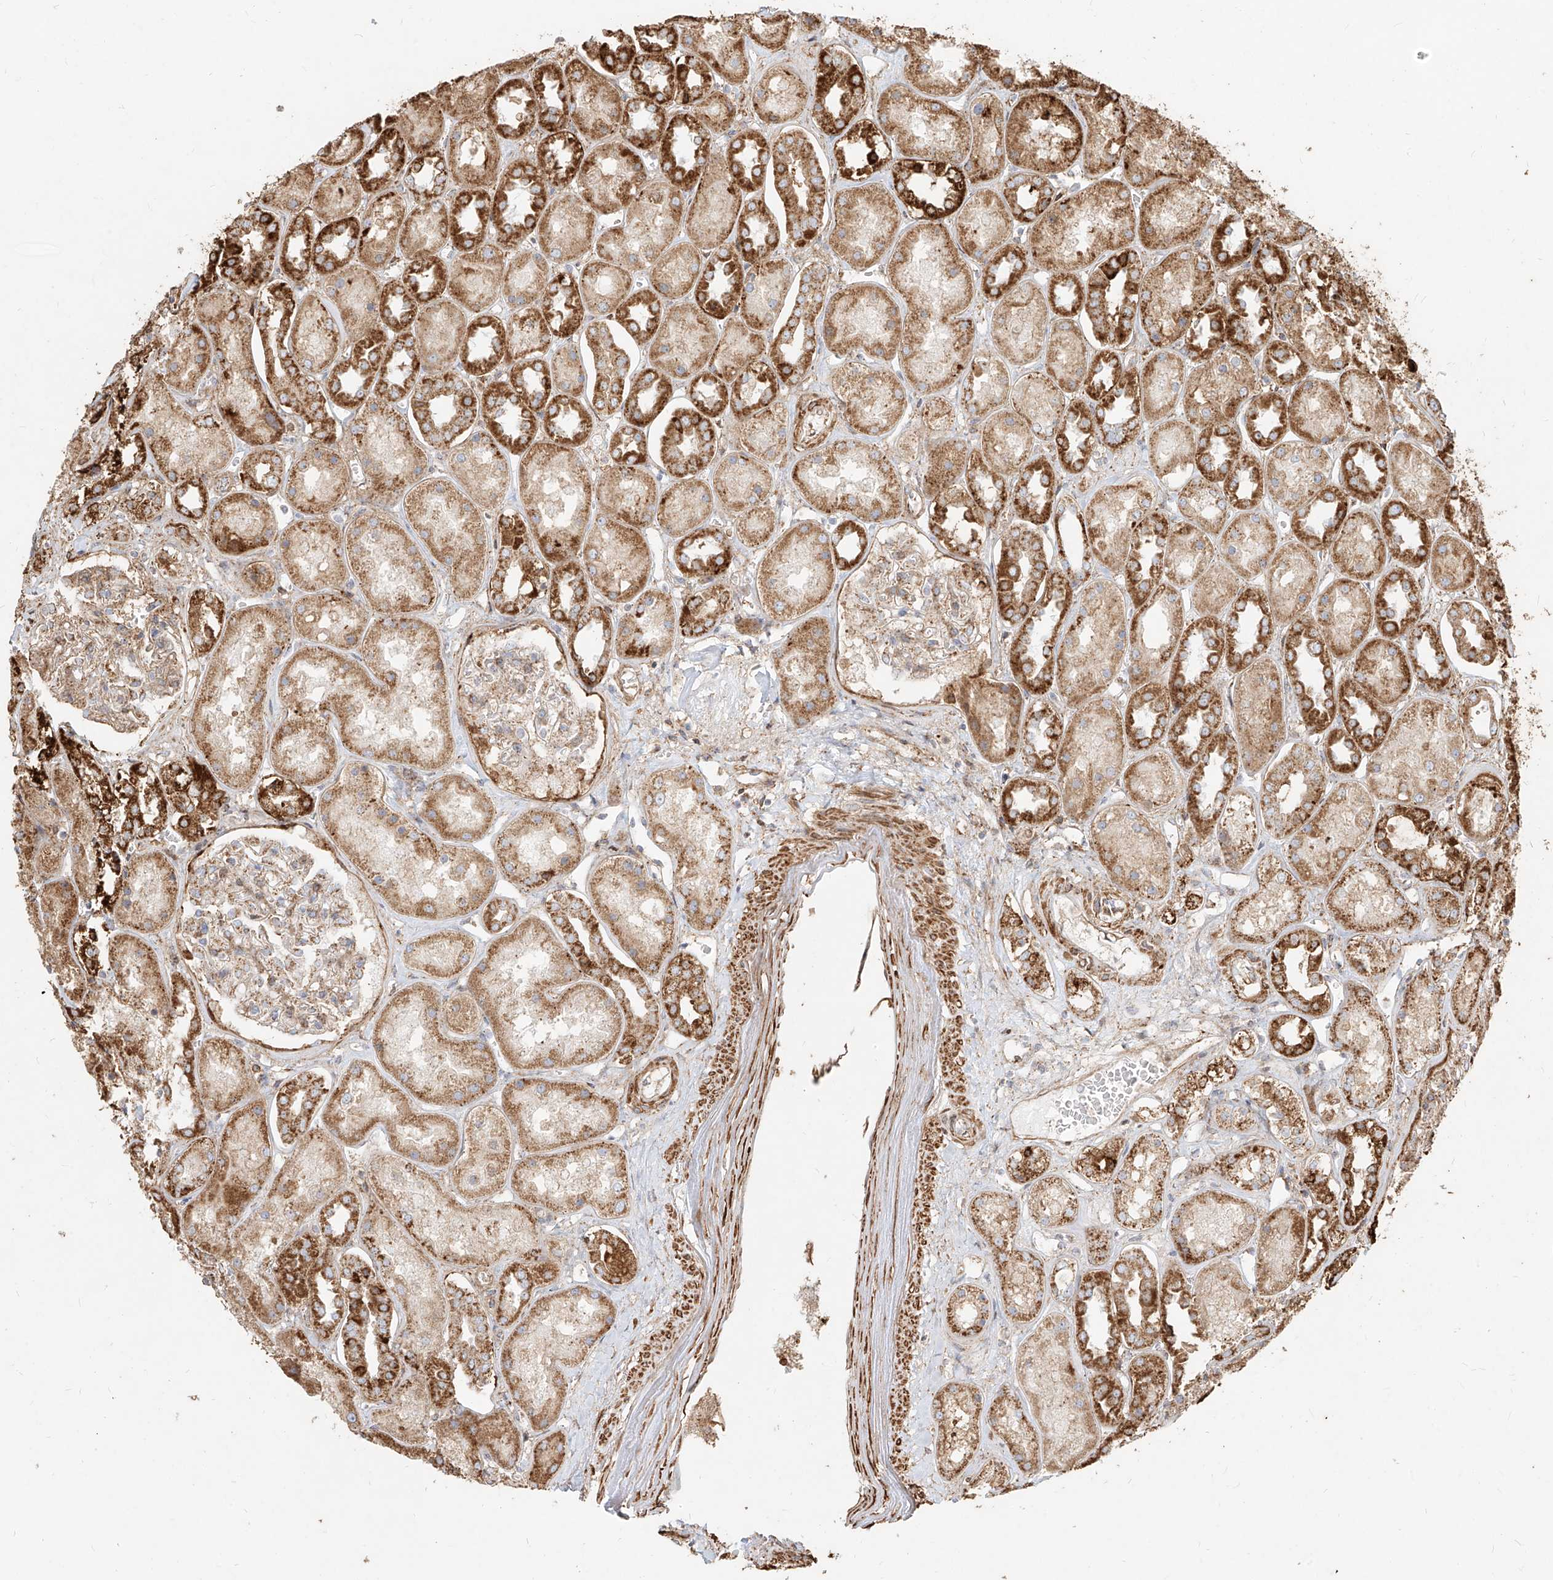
{"staining": {"intensity": "moderate", "quantity": "<25%", "location": "cytoplasmic/membranous"}, "tissue": "kidney", "cell_type": "Cells in glomeruli", "image_type": "normal", "snomed": [{"axis": "morphology", "description": "Normal tissue, NOS"}, {"axis": "topography", "description": "Kidney"}], "caption": "Cells in glomeruli display moderate cytoplasmic/membranous expression in about <25% of cells in unremarkable kidney.", "gene": "MTX2", "patient": {"sex": "male", "age": 70}}